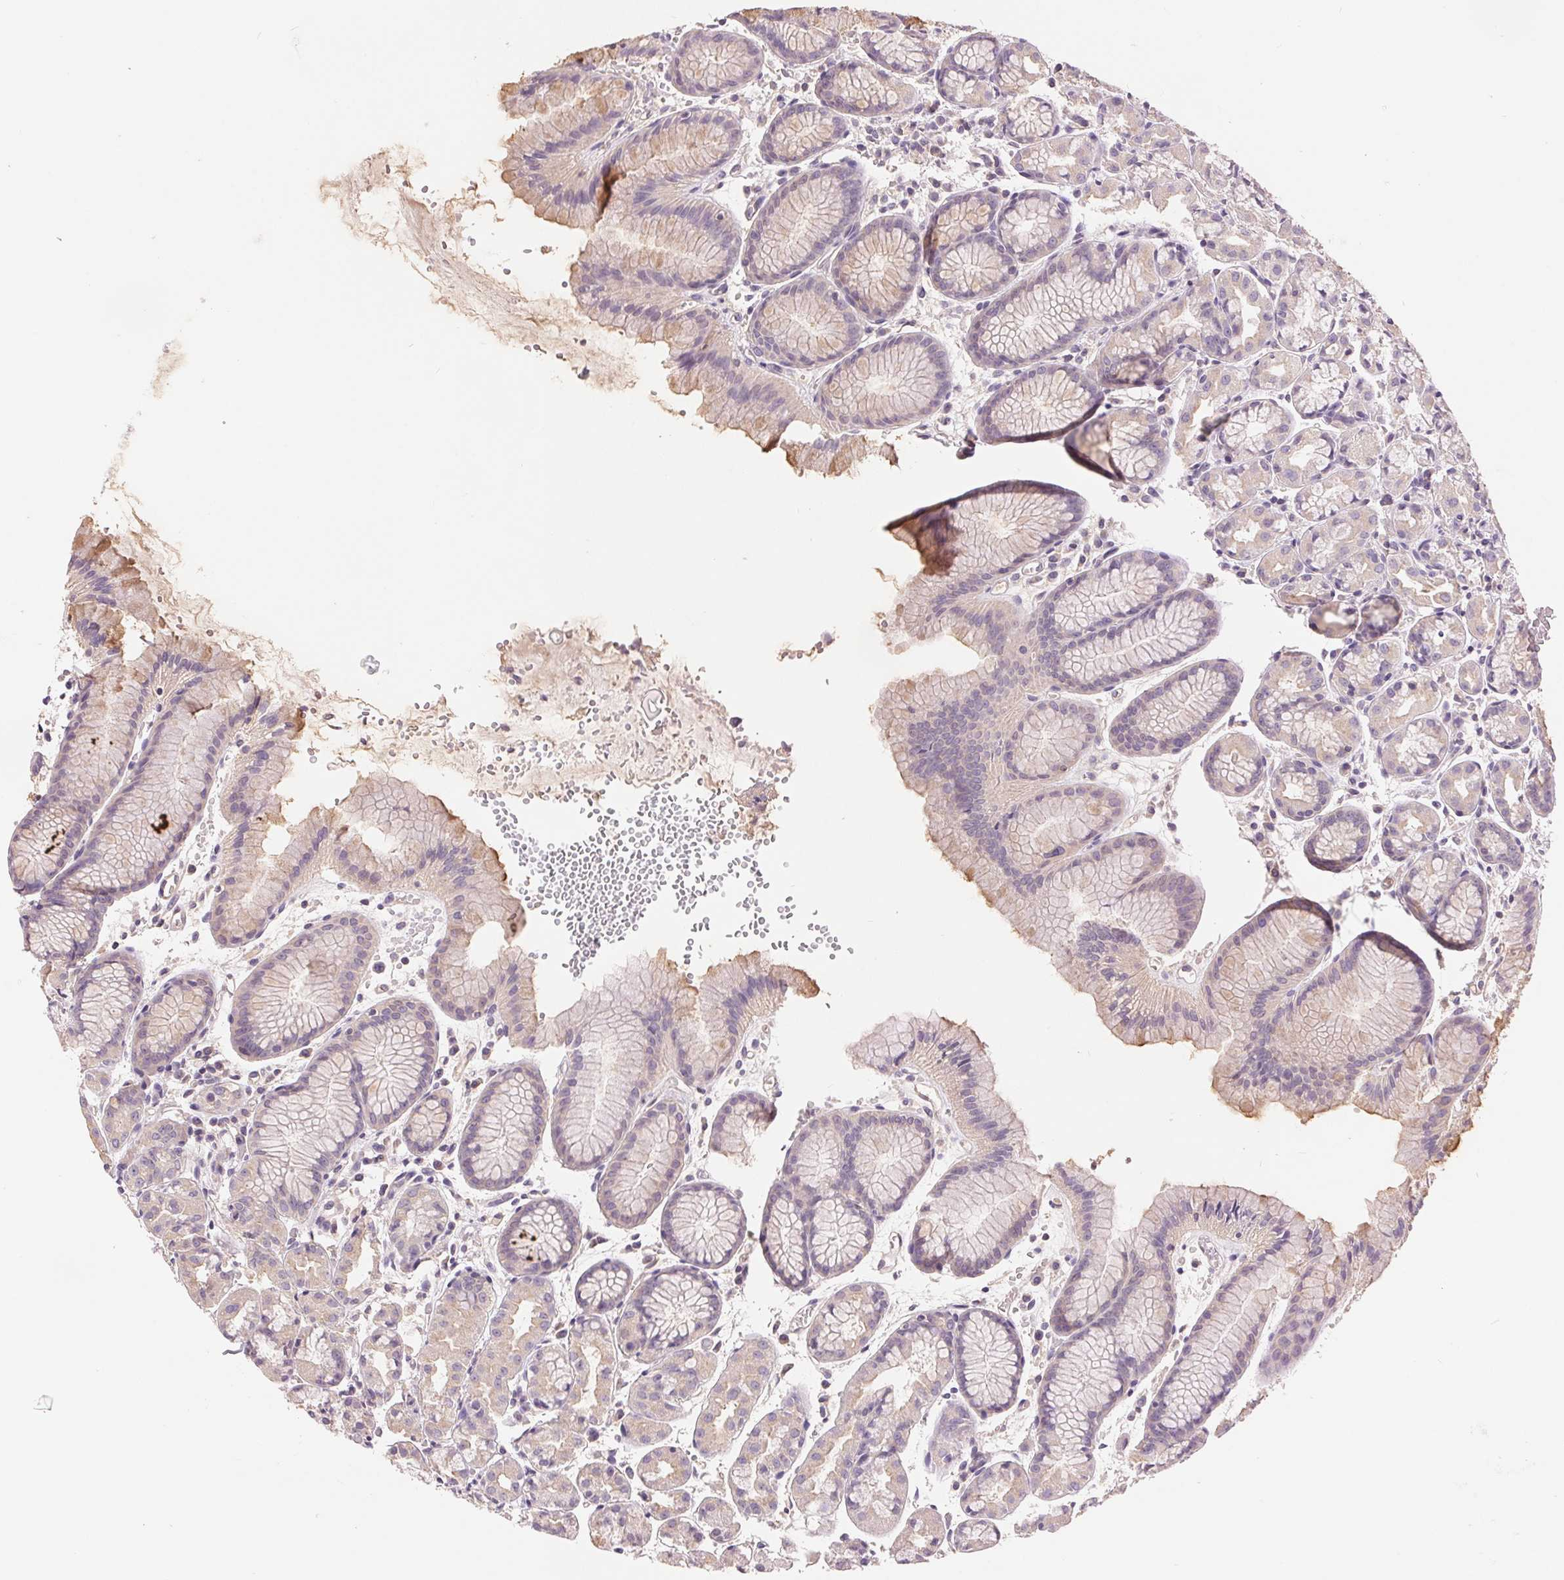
{"staining": {"intensity": "weak", "quantity": "<25%", "location": "cytoplasmic/membranous"}, "tissue": "stomach", "cell_type": "Glandular cells", "image_type": "normal", "snomed": [{"axis": "morphology", "description": "Normal tissue, NOS"}, {"axis": "topography", "description": "Stomach, upper"}], "caption": "This is a histopathology image of IHC staining of normal stomach, which shows no staining in glandular cells.", "gene": "FXYD4", "patient": {"sex": "male", "age": 47}}